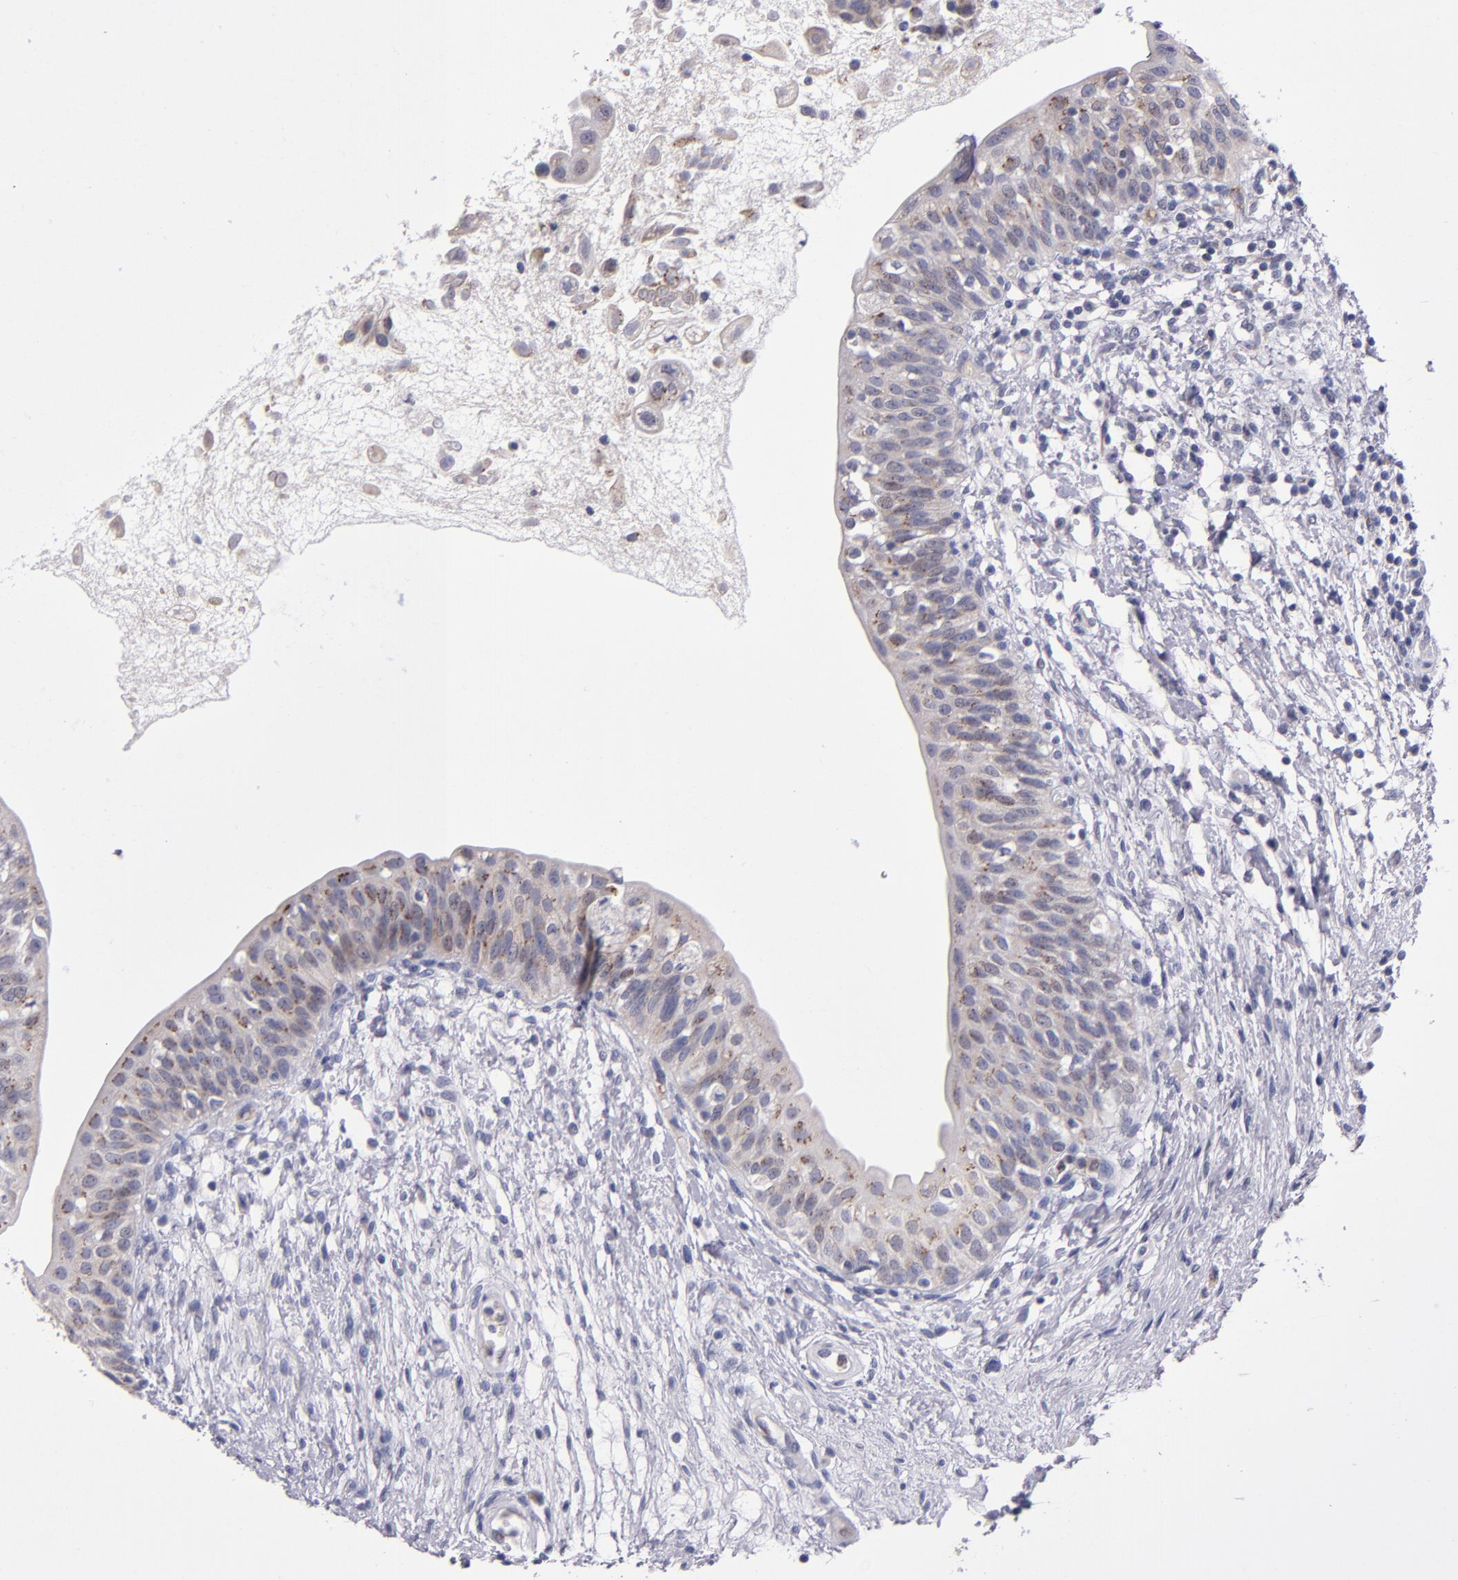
{"staining": {"intensity": "strong", "quantity": ">75%", "location": "cytoplasmic/membranous"}, "tissue": "urinary bladder", "cell_type": "Urothelial cells", "image_type": "normal", "snomed": [{"axis": "morphology", "description": "Normal tissue, NOS"}, {"axis": "topography", "description": "Urinary bladder"}], "caption": "Brown immunohistochemical staining in normal urinary bladder displays strong cytoplasmic/membranous expression in approximately >75% of urothelial cells.", "gene": "RAB41", "patient": {"sex": "female", "age": 55}}